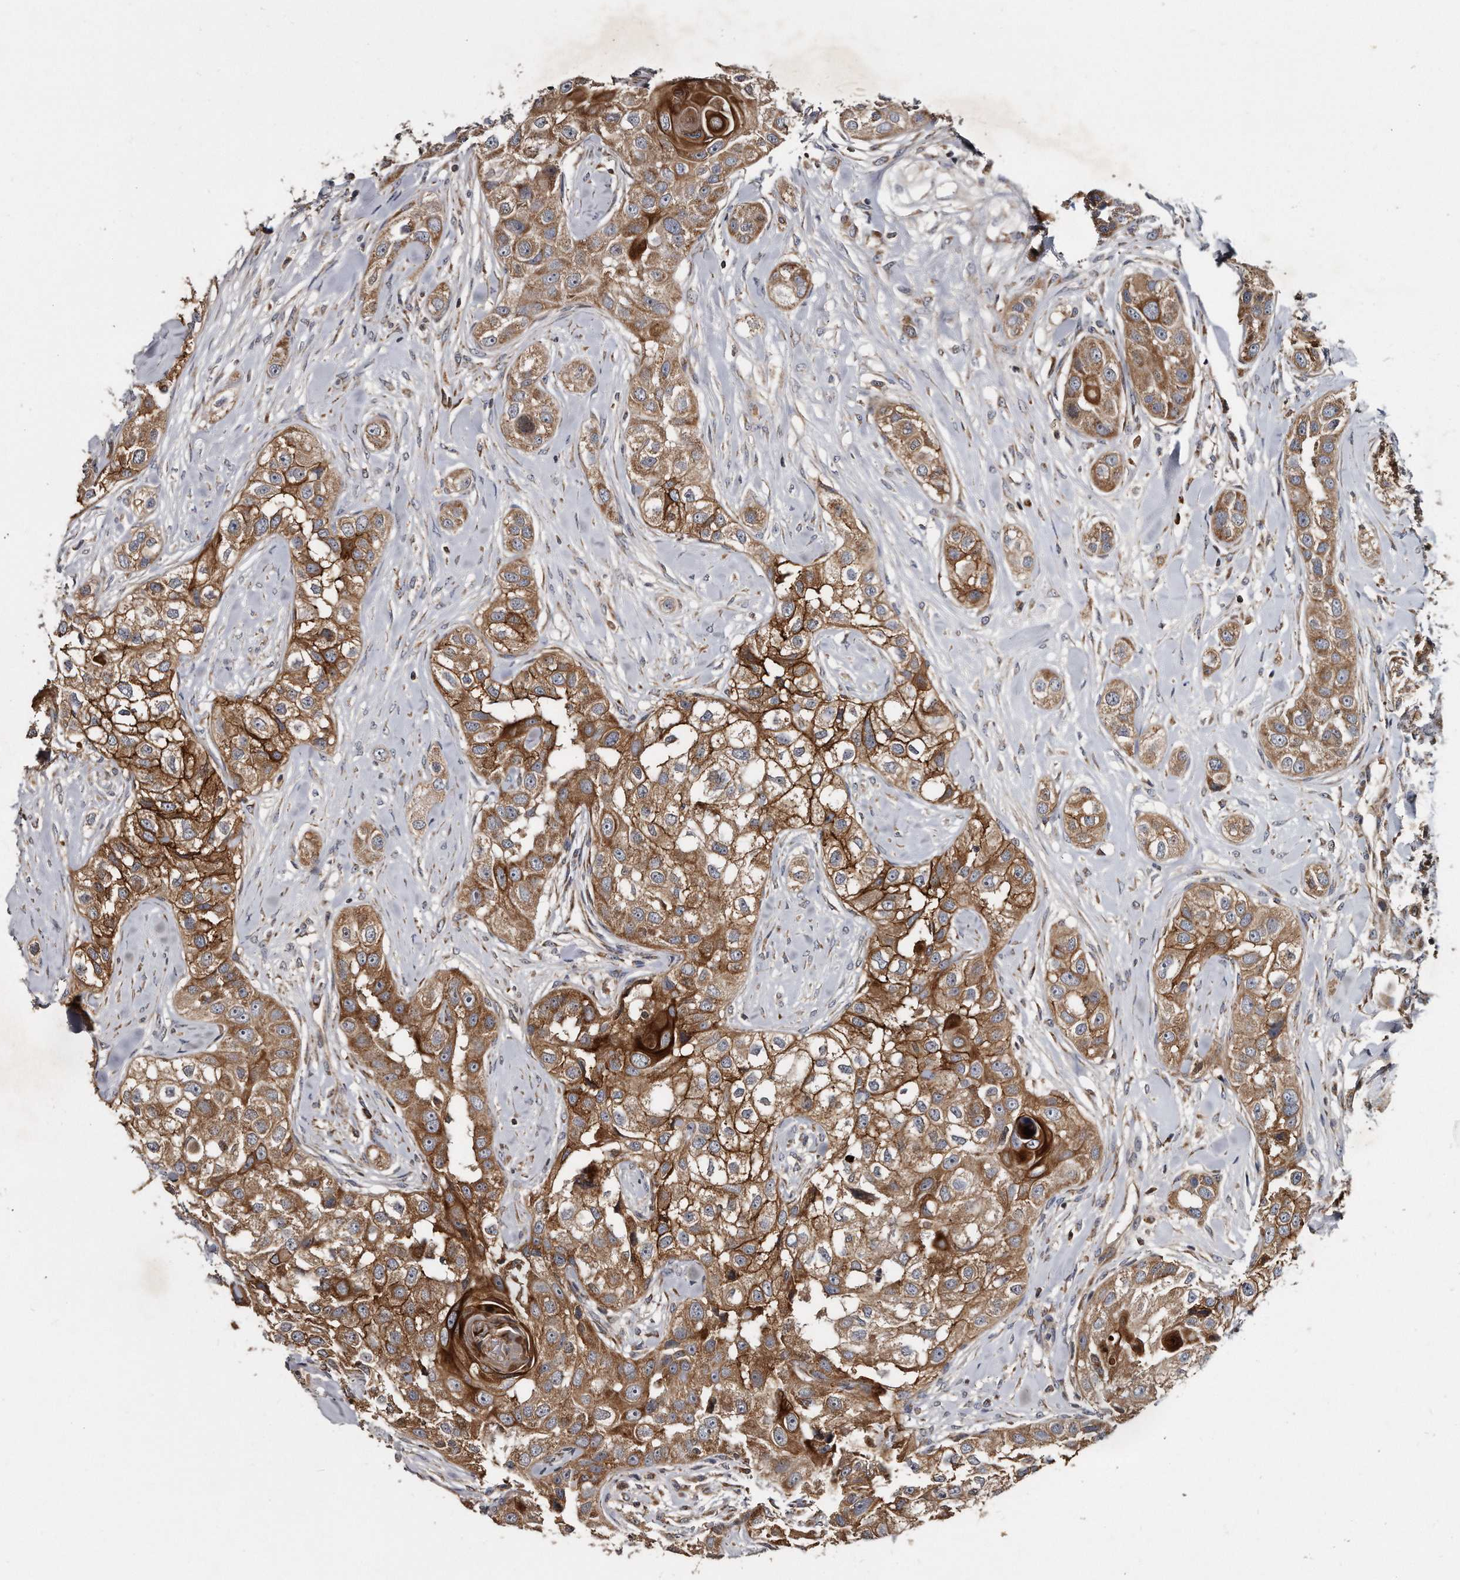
{"staining": {"intensity": "strong", "quantity": ">75%", "location": "cytoplasmic/membranous"}, "tissue": "head and neck cancer", "cell_type": "Tumor cells", "image_type": "cancer", "snomed": [{"axis": "morphology", "description": "Normal tissue, NOS"}, {"axis": "morphology", "description": "Squamous cell carcinoma, NOS"}, {"axis": "topography", "description": "Skeletal muscle"}, {"axis": "topography", "description": "Head-Neck"}], "caption": "Immunohistochemistry staining of squamous cell carcinoma (head and neck), which displays high levels of strong cytoplasmic/membranous expression in approximately >75% of tumor cells indicating strong cytoplasmic/membranous protein staining. The staining was performed using DAB (brown) for protein detection and nuclei were counterstained in hematoxylin (blue).", "gene": "FAM136A", "patient": {"sex": "male", "age": 51}}